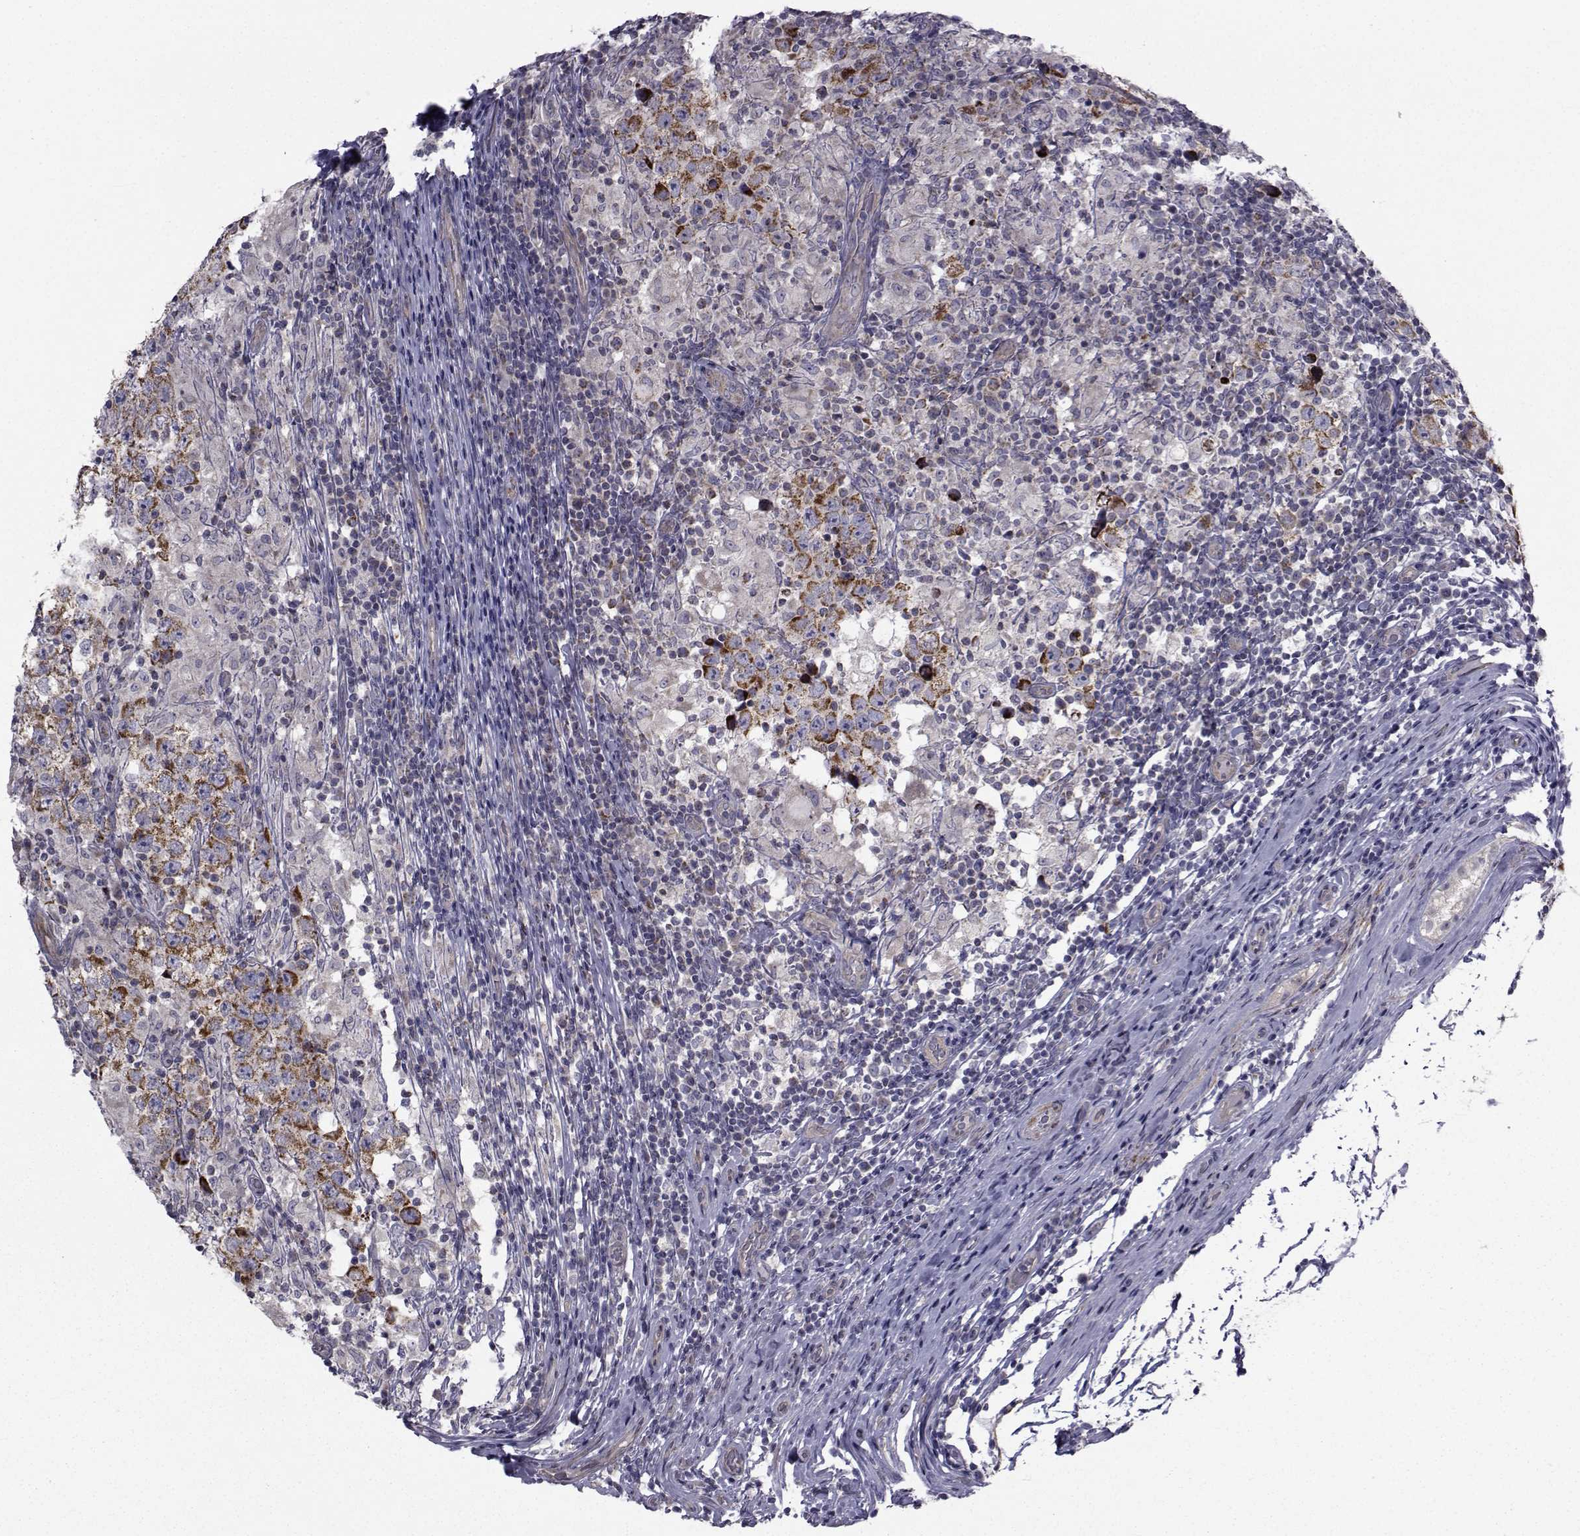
{"staining": {"intensity": "moderate", "quantity": ">75%", "location": "cytoplasmic/membranous"}, "tissue": "testis cancer", "cell_type": "Tumor cells", "image_type": "cancer", "snomed": [{"axis": "morphology", "description": "Seminoma, NOS"}, {"axis": "morphology", "description": "Carcinoma, Embryonal, NOS"}, {"axis": "topography", "description": "Testis"}], "caption": "Brown immunohistochemical staining in human testis cancer displays moderate cytoplasmic/membranous expression in approximately >75% of tumor cells.", "gene": "CFAP74", "patient": {"sex": "male", "age": 41}}